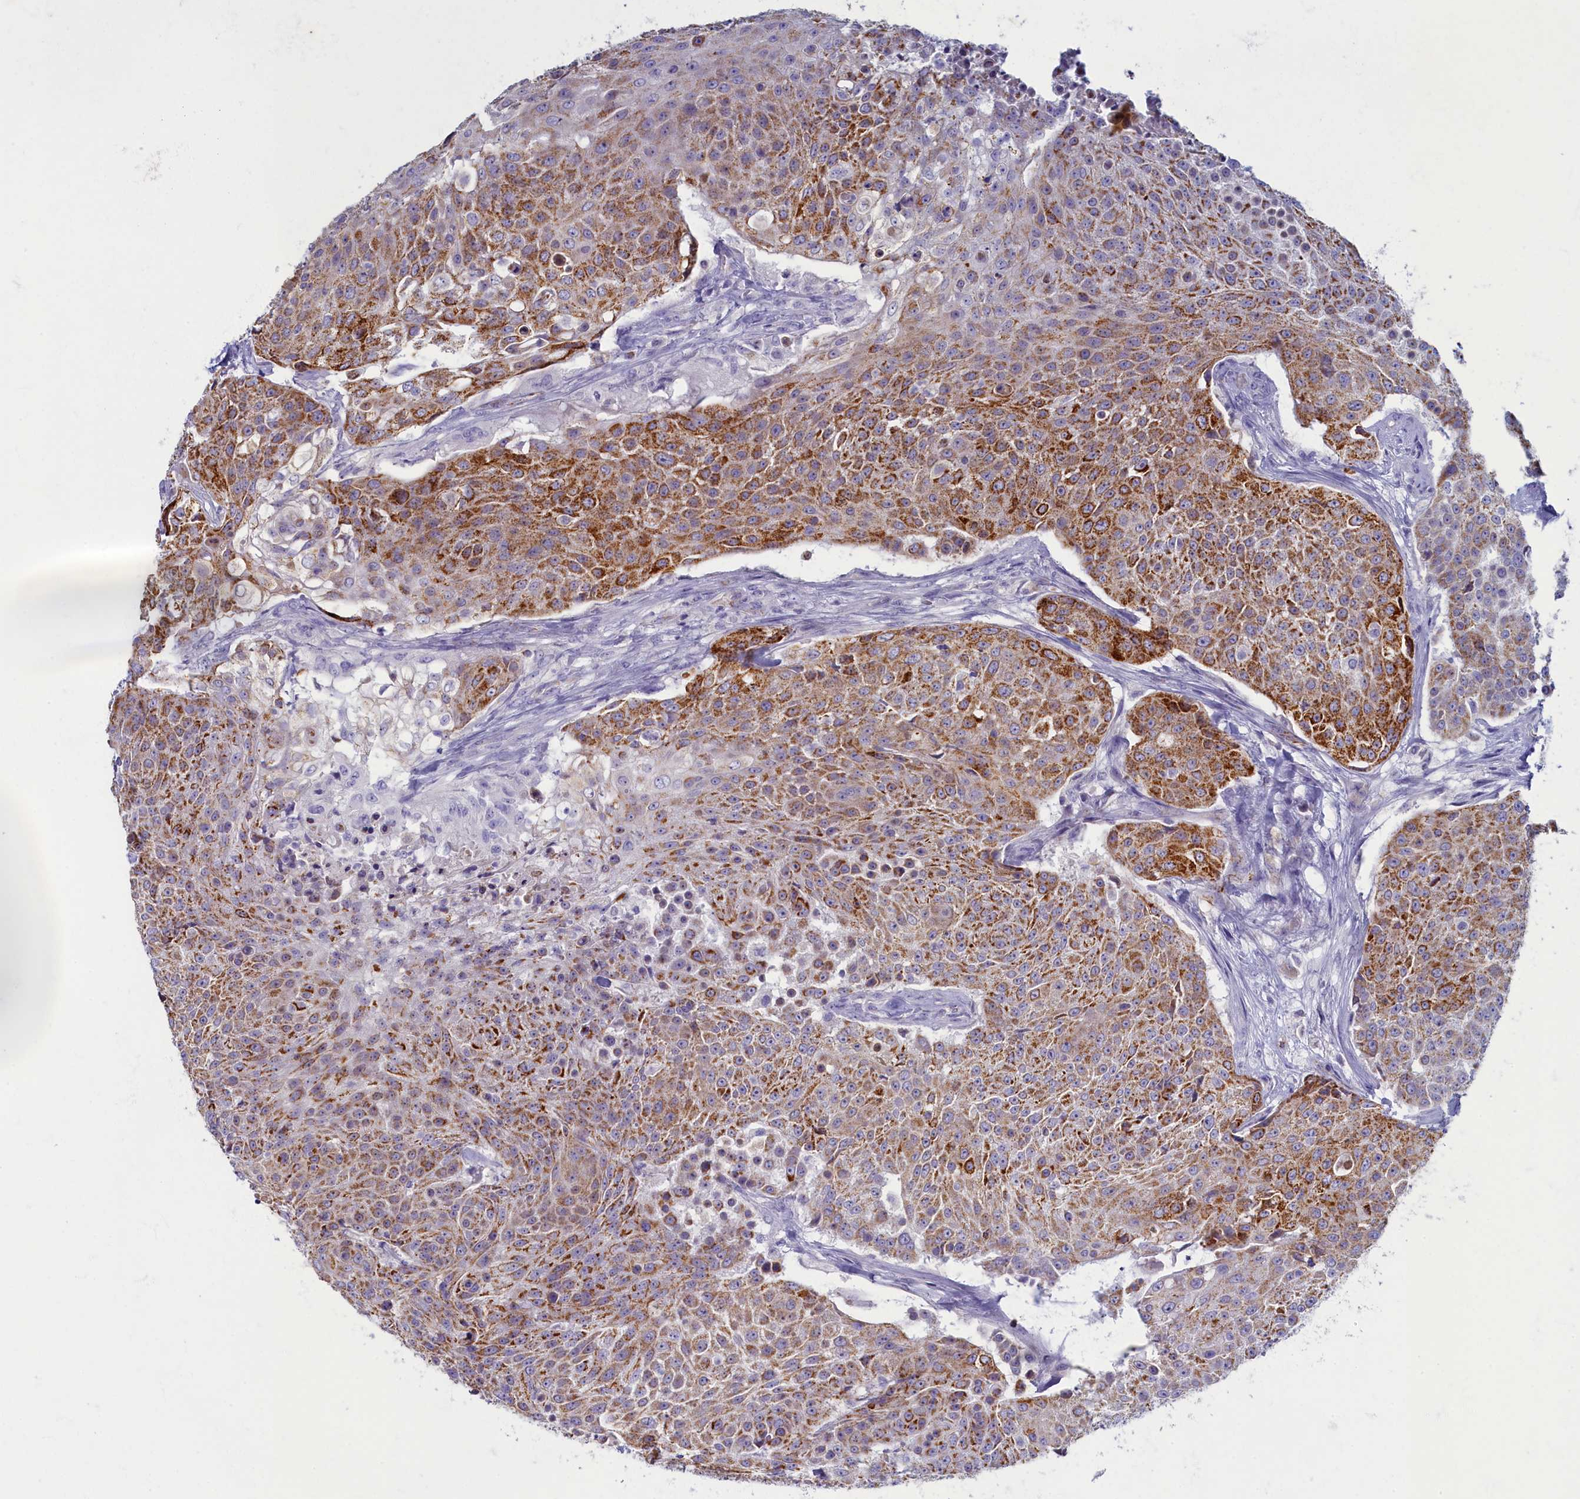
{"staining": {"intensity": "strong", "quantity": ">75%", "location": "cytoplasmic/membranous"}, "tissue": "urothelial cancer", "cell_type": "Tumor cells", "image_type": "cancer", "snomed": [{"axis": "morphology", "description": "Urothelial carcinoma, High grade"}, {"axis": "topography", "description": "Urinary bladder"}], "caption": "Immunohistochemistry micrograph of neoplastic tissue: urothelial cancer stained using immunohistochemistry (IHC) exhibits high levels of strong protein expression localized specifically in the cytoplasmic/membranous of tumor cells, appearing as a cytoplasmic/membranous brown color.", "gene": "OCIAD2", "patient": {"sex": "female", "age": 63}}